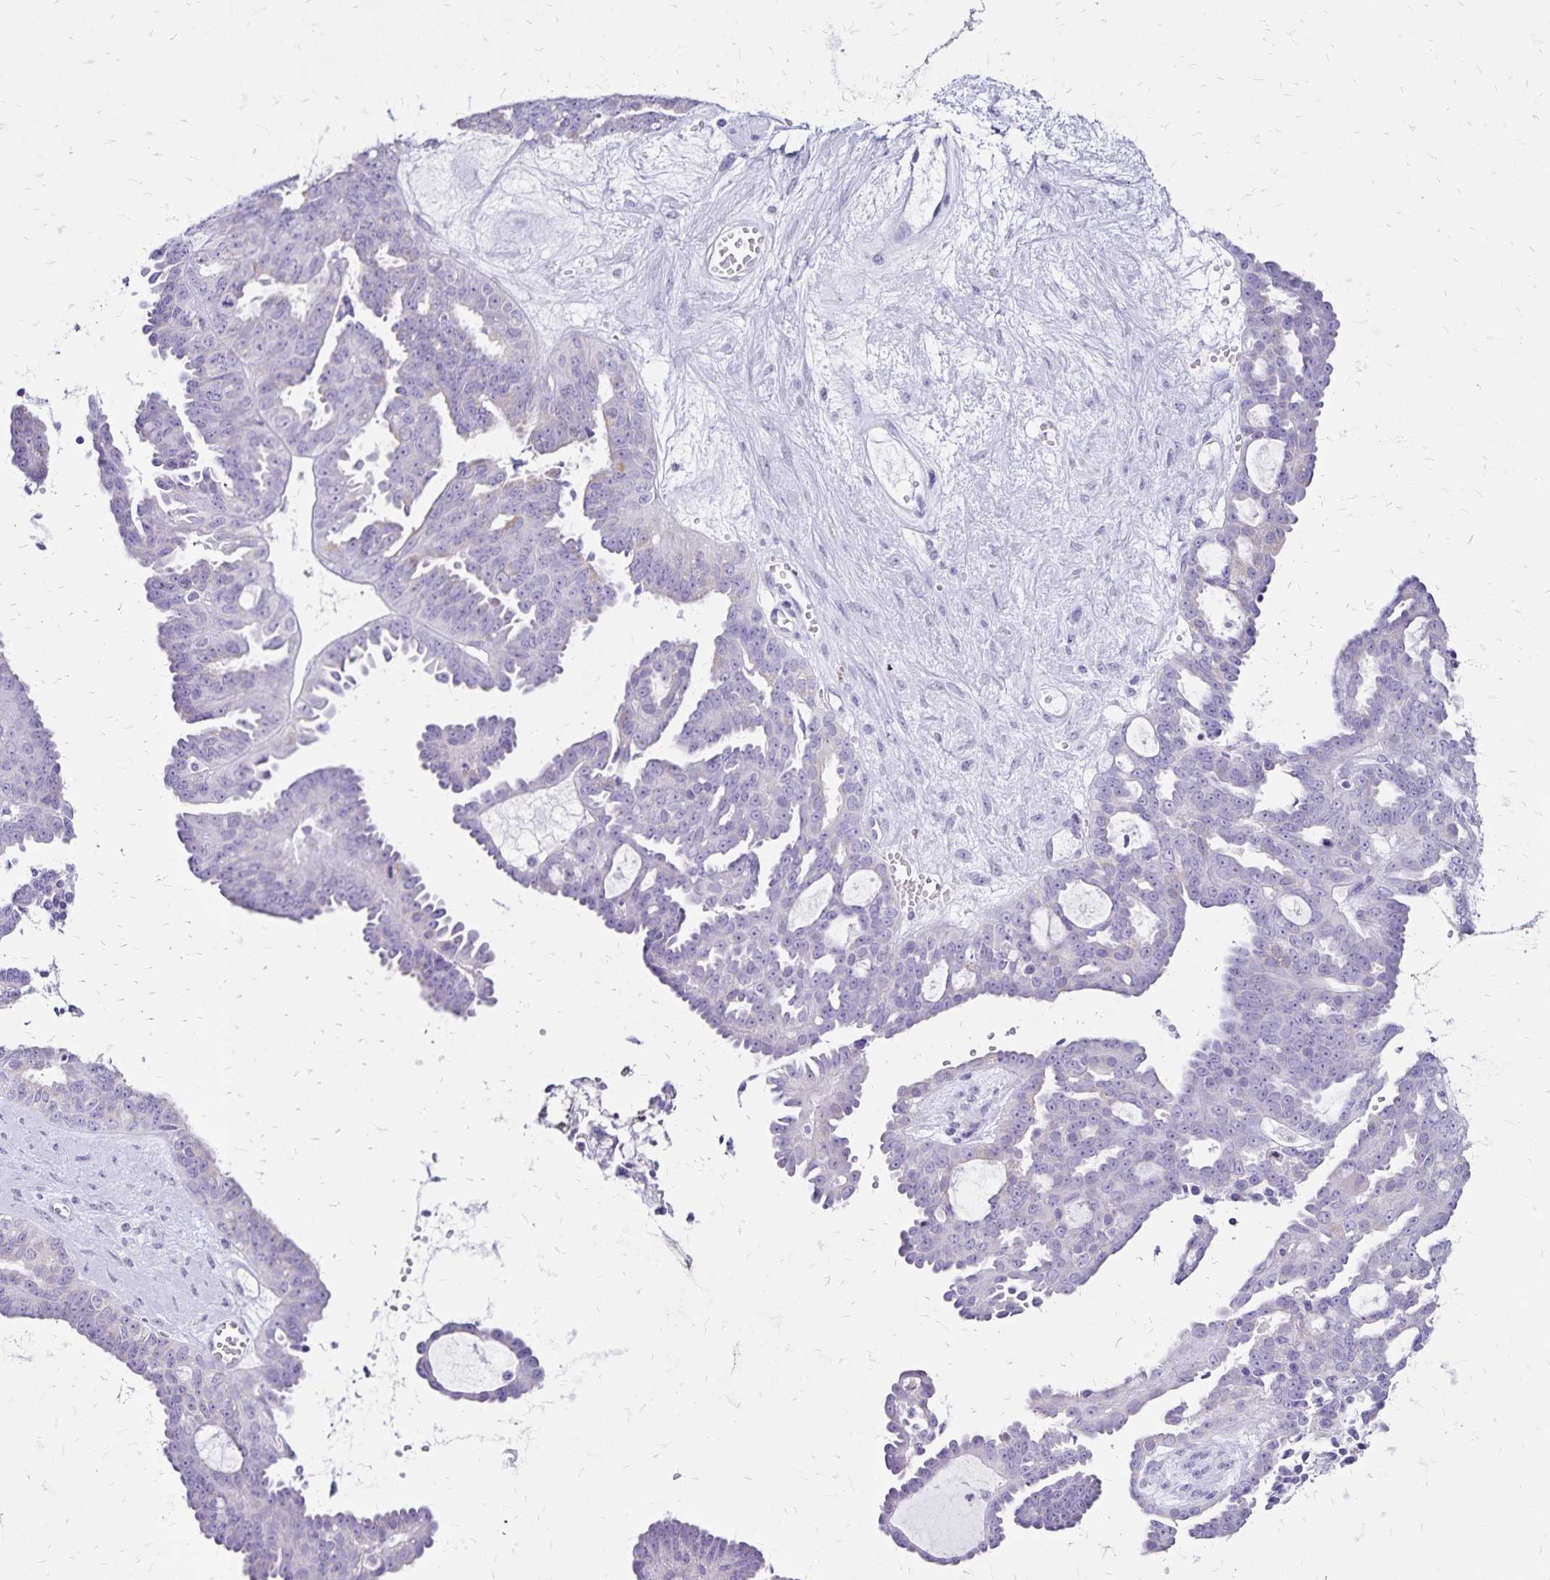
{"staining": {"intensity": "negative", "quantity": "none", "location": "none"}, "tissue": "ovarian cancer", "cell_type": "Tumor cells", "image_type": "cancer", "snomed": [{"axis": "morphology", "description": "Cystadenocarcinoma, serous, NOS"}, {"axis": "topography", "description": "Ovary"}], "caption": "Tumor cells are negative for brown protein staining in ovarian cancer.", "gene": "LIN28B", "patient": {"sex": "female", "age": 71}}